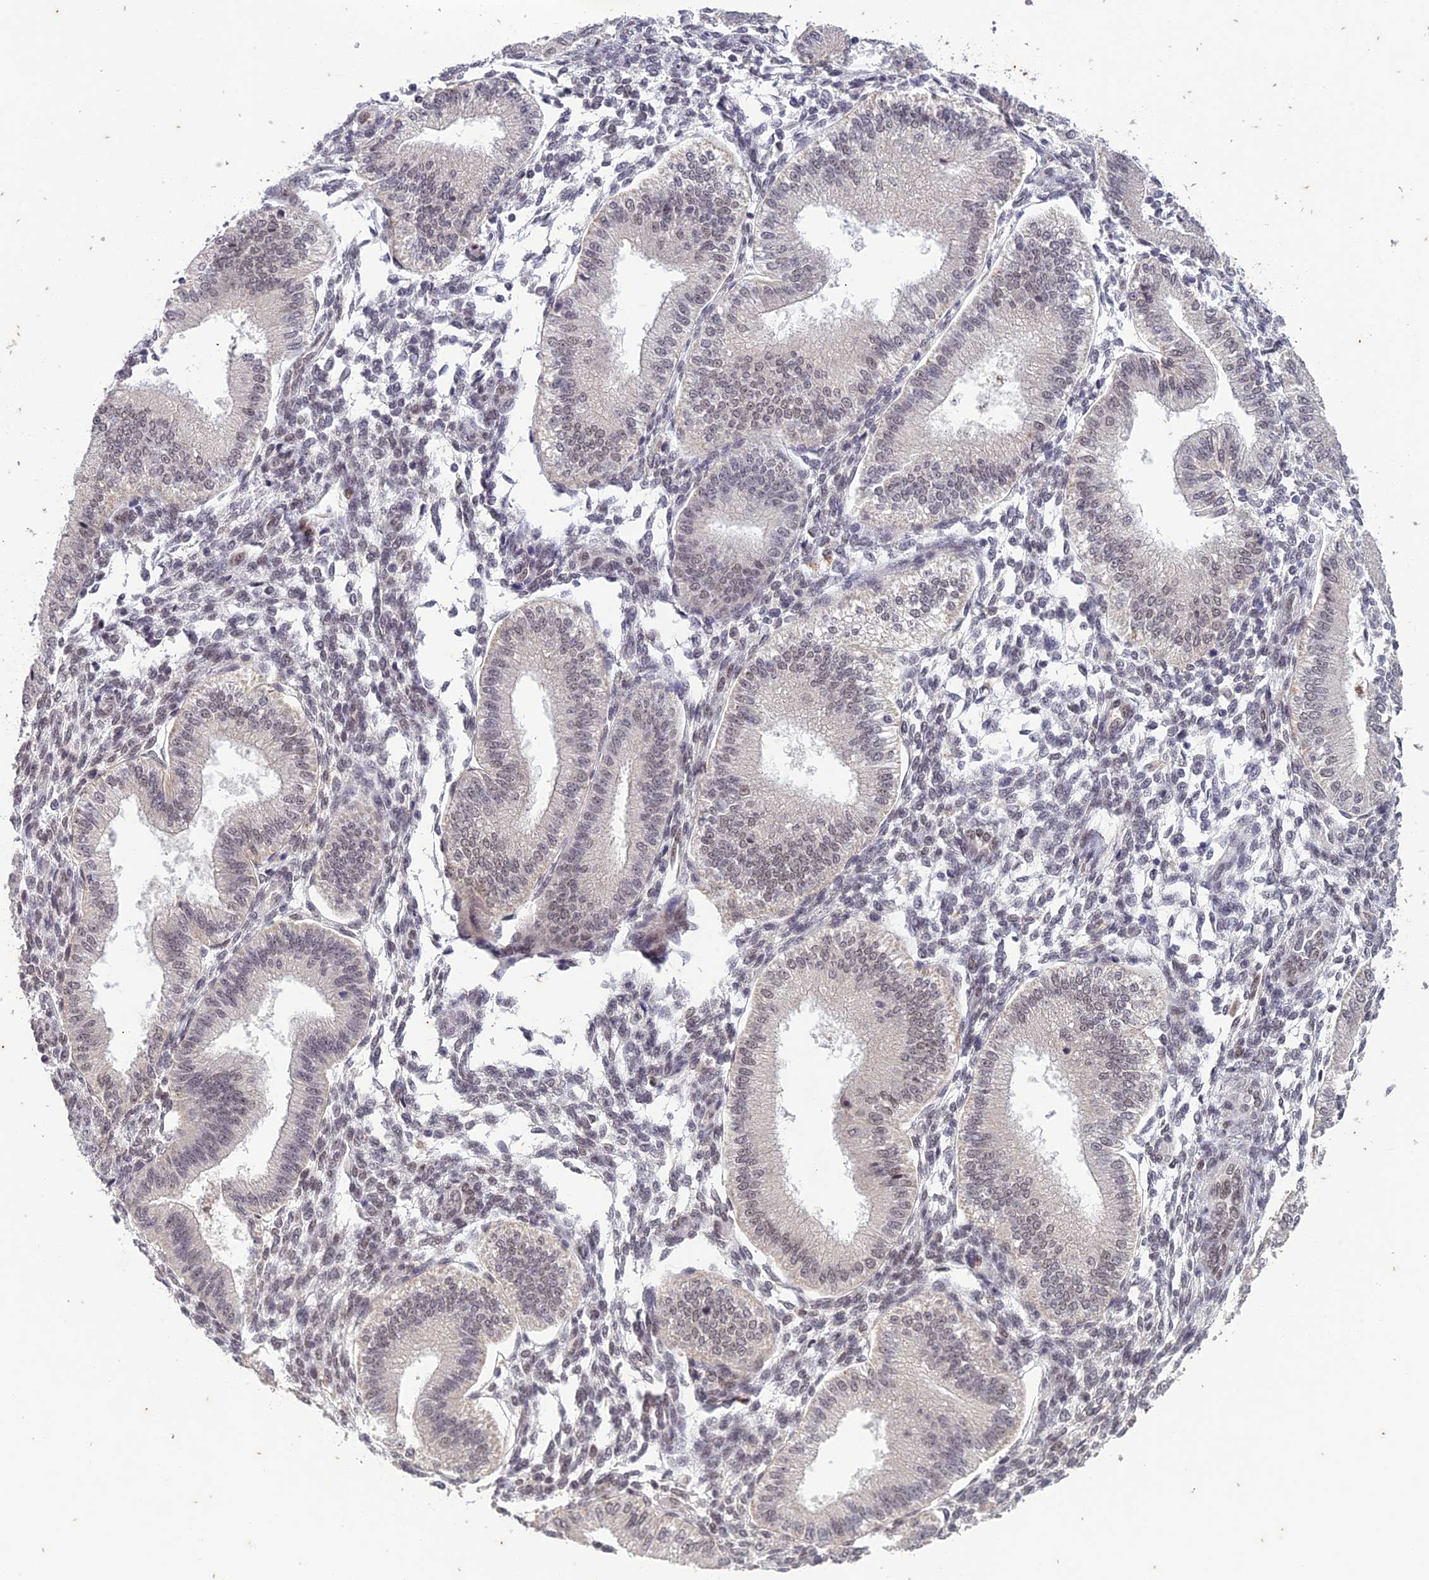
{"staining": {"intensity": "weak", "quantity": "<25%", "location": "nuclear"}, "tissue": "endometrium", "cell_type": "Cells in endometrial stroma", "image_type": "normal", "snomed": [{"axis": "morphology", "description": "Normal tissue, NOS"}, {"axis": "topography", "description": "Endometrium"}], "caption": "The histopathology image shows no staining of cells in endometrial stroma in unremarkable endometrium.", "gene": "POP4", "patient": {"sex": "female", "age": 39}}